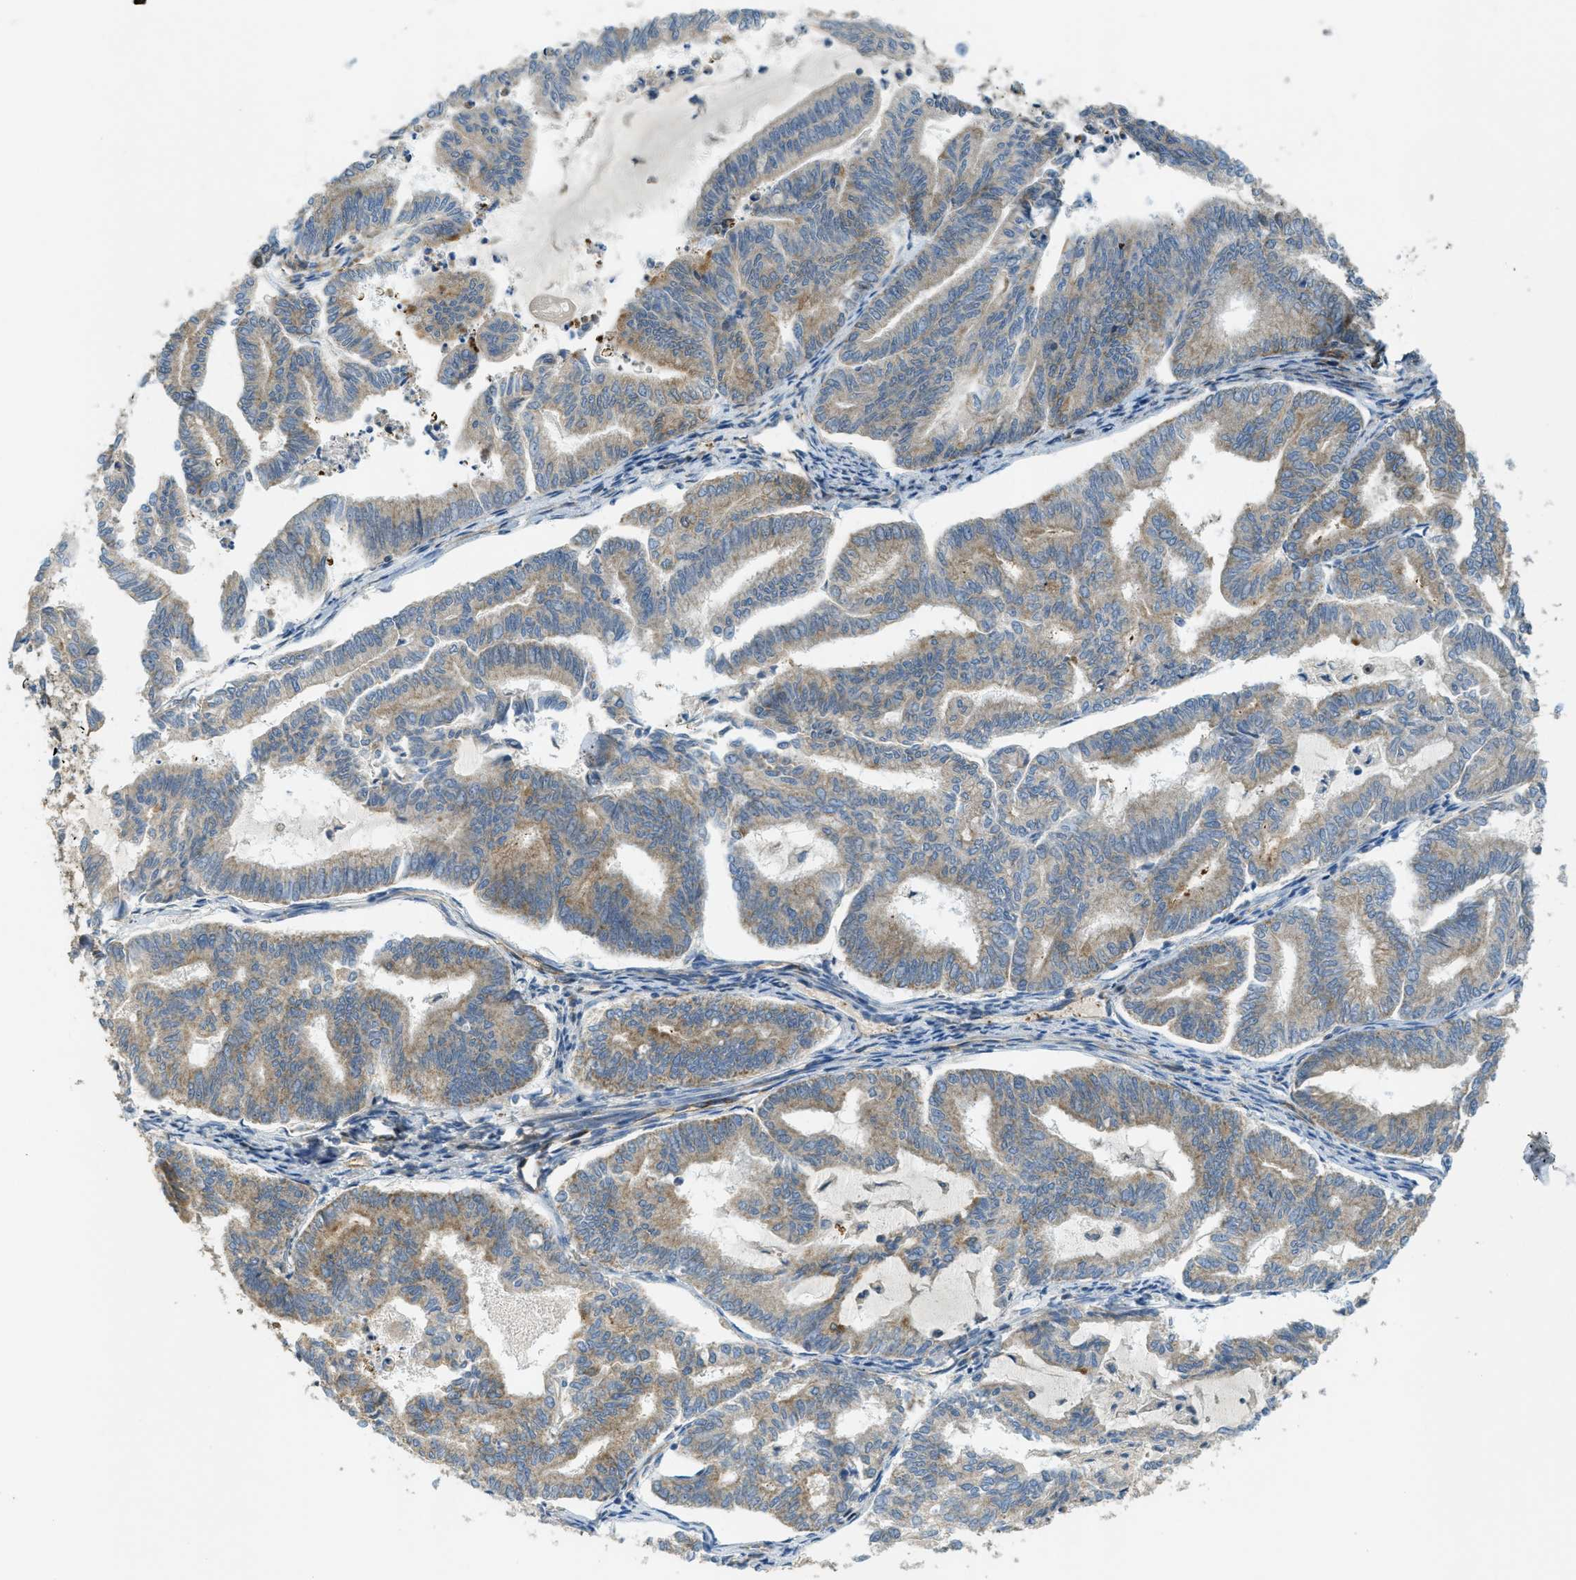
{"staining": {"intensity": "weak", "quantity": ">75%", "location": "cytoplasmic/membranous"}, "tissue": "endometrial cancer", "cell_type": "Tumor cells", "image_type": "cancer", "snomed": [{"axis": "morphology", "description": "Adenocarcinoma, NOS"}, {"axis": "topography", "description": "Endometrium"}], "caption": "The immunohistochemical stain labels weak cytoplasmic/membranous staining in tumor cells of endometrial cancer tissue.", "gene": "JCAD", "patient": {"sex": "female", "age": 79}}